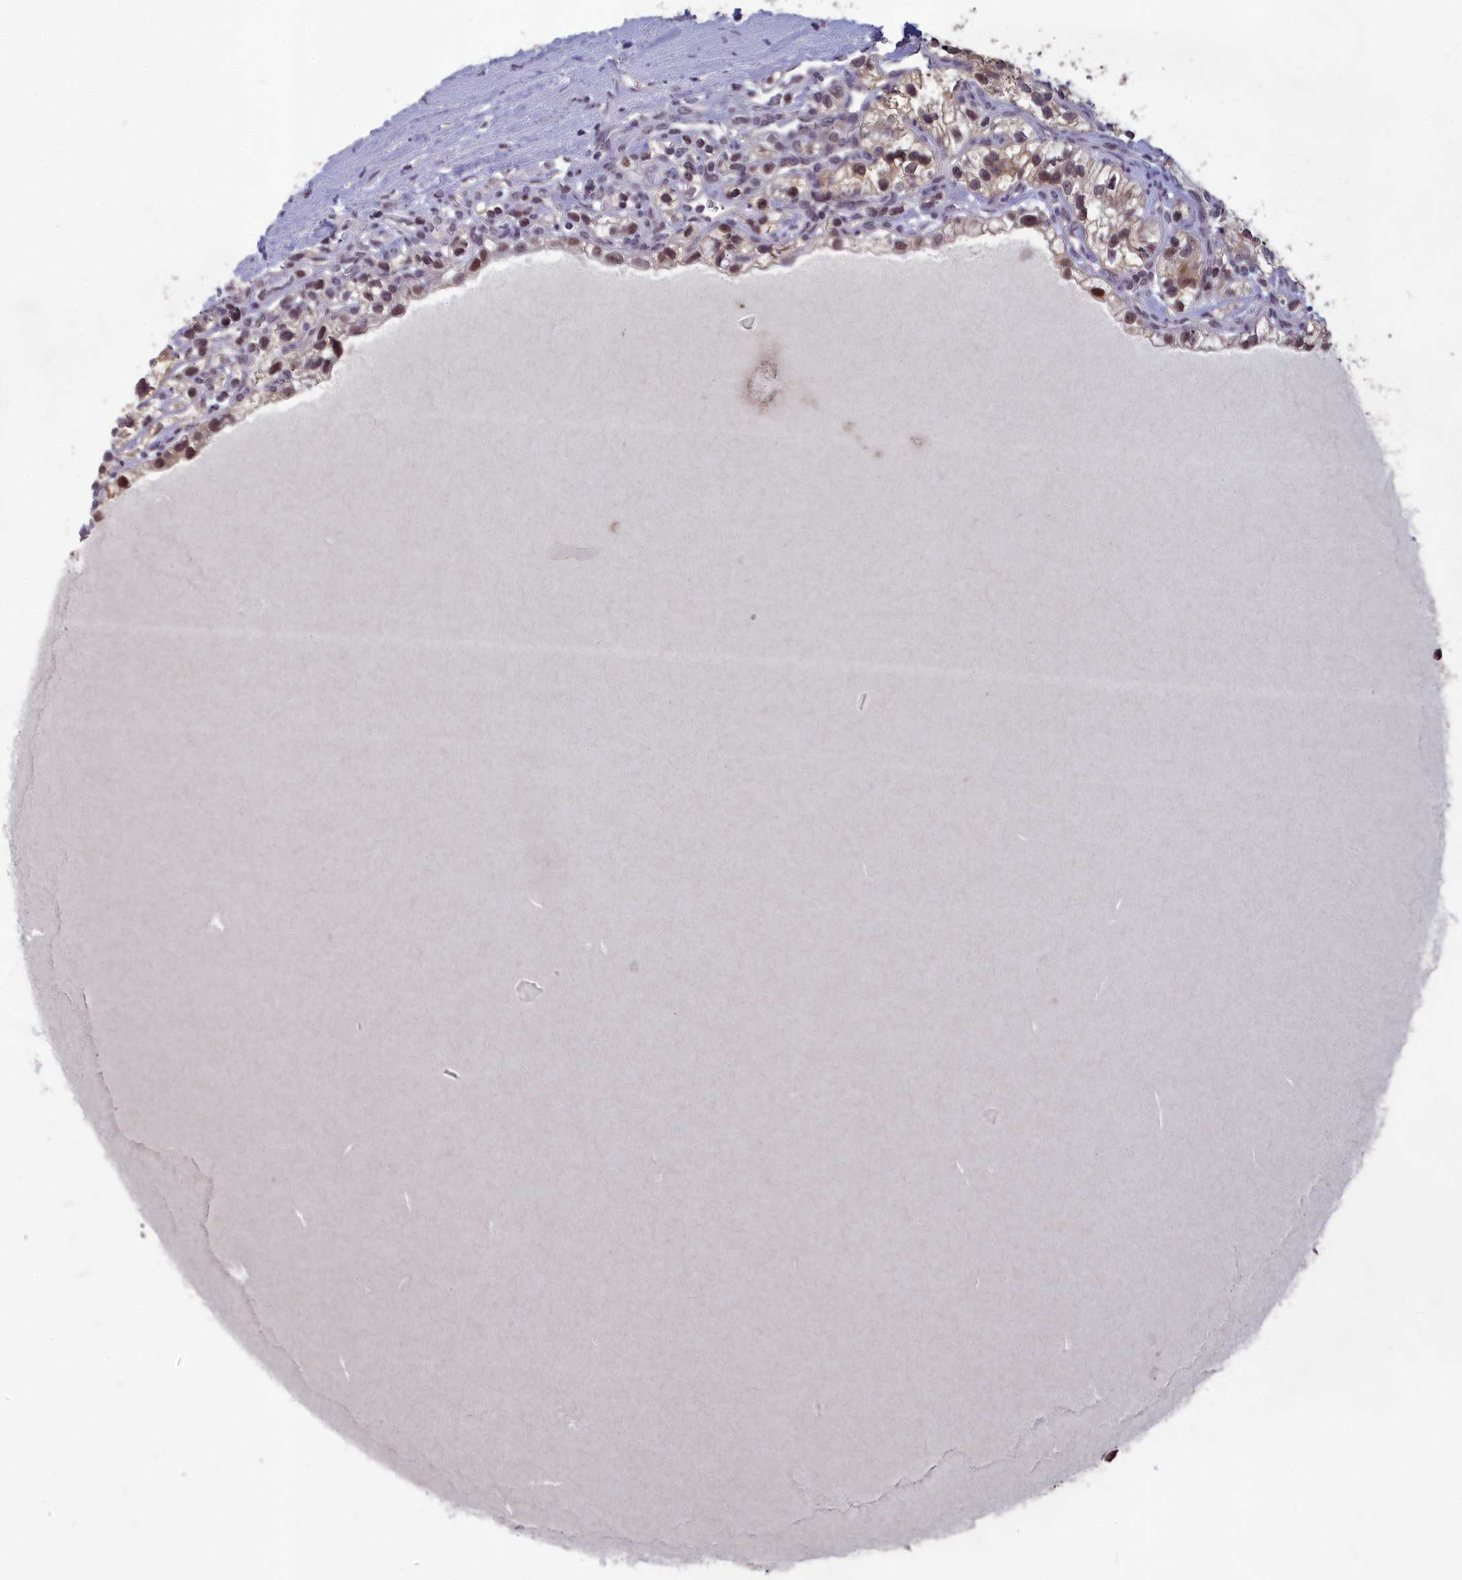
{"staining": {"intensity": "moderate", "quantity": ">75%", "location": "nuclear"}, "tissue": "renal cancer", "cell_type": "Tumor cells", "image_type": "cancer", "snomed": [{"axis": "morphology", "description": "Adenocarcinoma, NOS"}, {"axis": "topography", "description": "Kidney"}], "caption": "Protein staining of renal cancer (adenocarcinoma) tissue demonstrates moderate nuclear positivity in approximately >75% of tumor cells. The protein is shown in brown color, while the nuclei are stained blue.", "gene": "MT-CO3", "patient": {"sex": "female", "age": 57}}